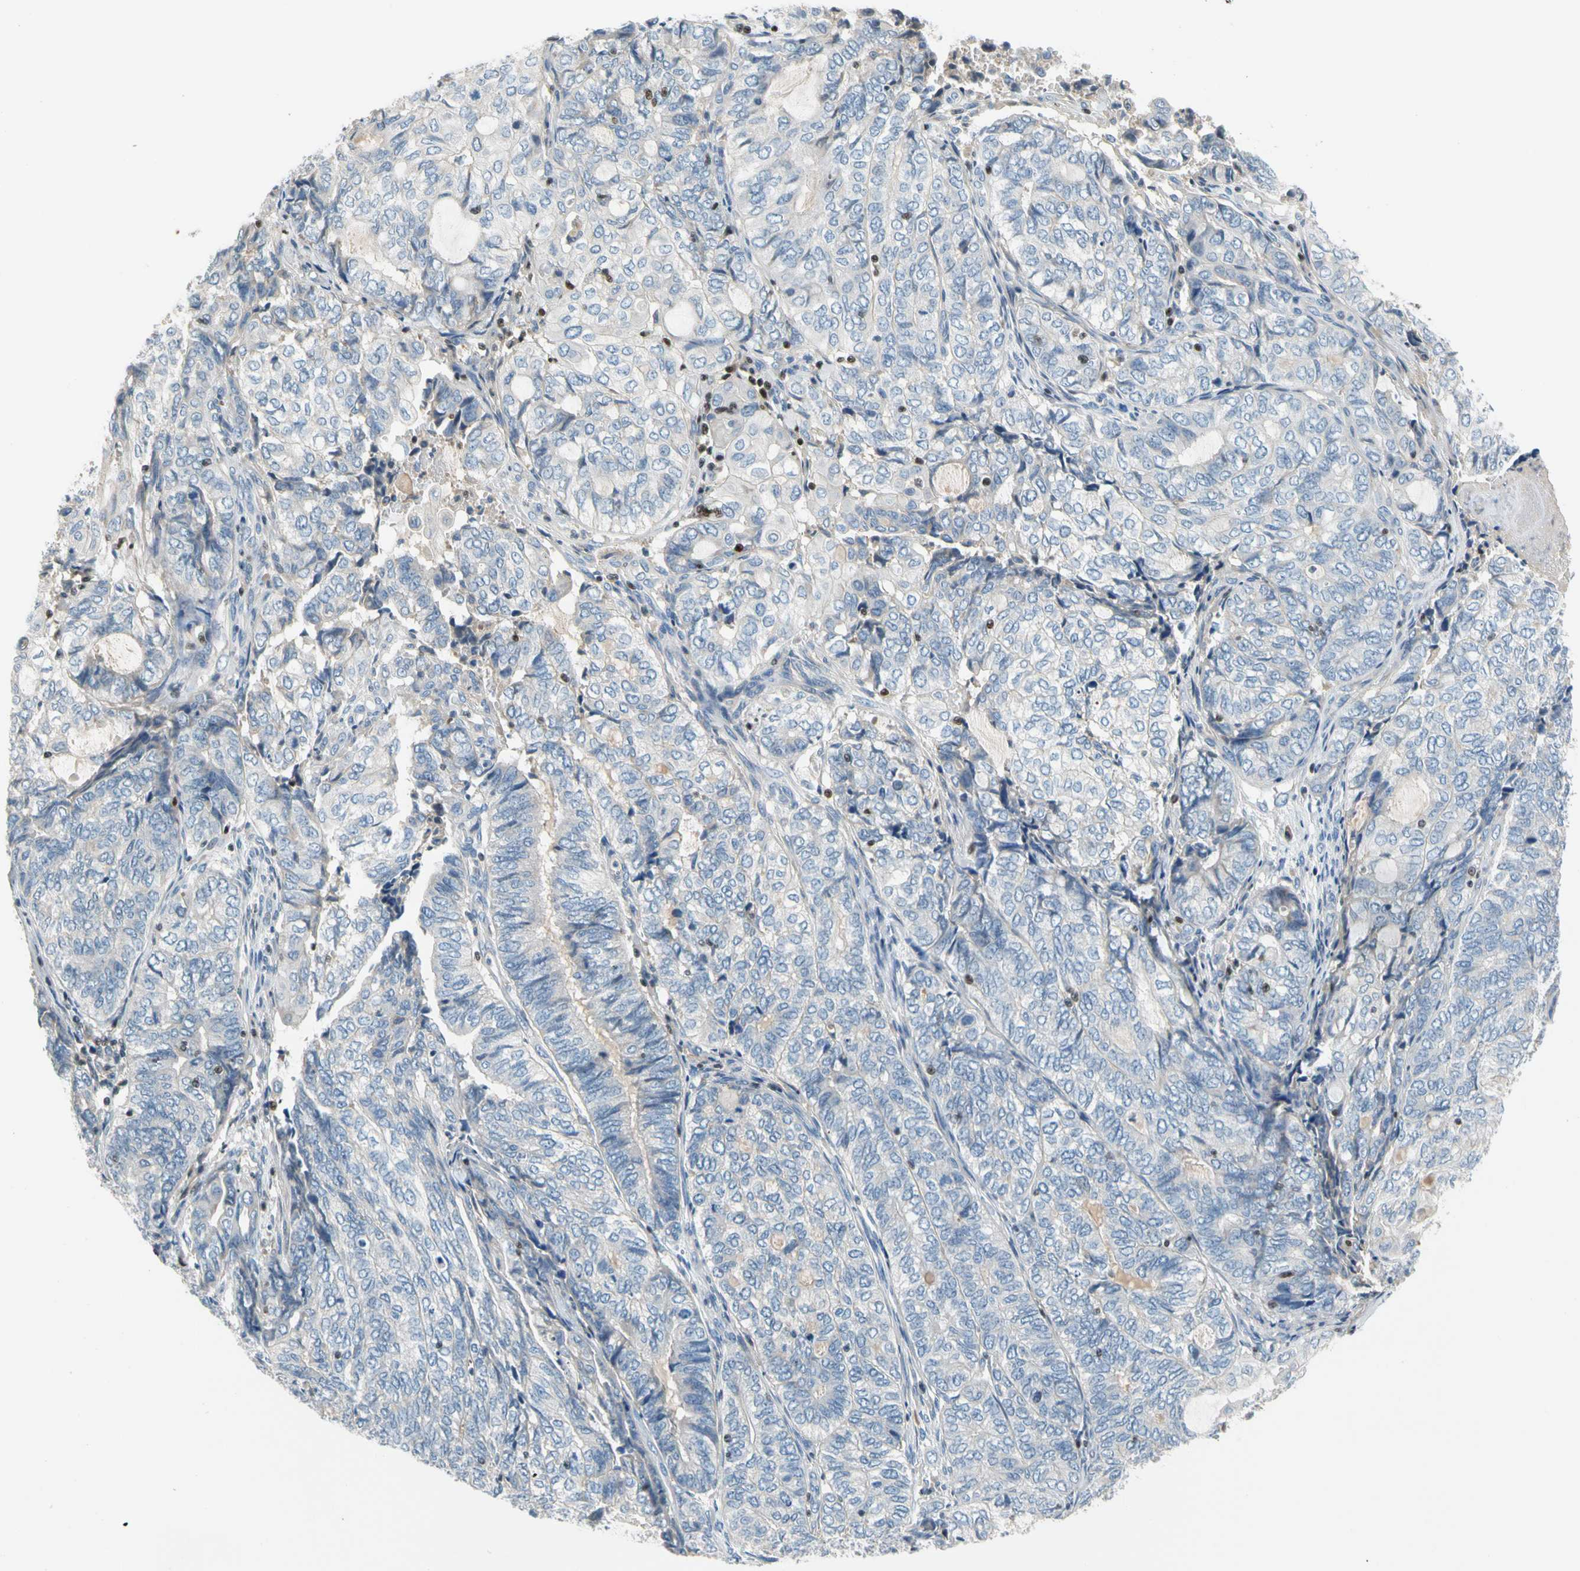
{"staining": {"intensity": "negative", "quantity": "none", "location": "none"}, "tissue": "endometrial cancer", "cell_type": "Tumor cells", "image_type": "cancer", "snomed": [{"axis": "morphology", "description": "Adenocarcinoma, NOS"}, {"axis": "topography", "description": "Uterus"}, {"axis": "topography", "description": "Endometrium"}], "caption": "This is a image of immunohistochemistry staining of endometrial cancer (adenocarcinoma), which shows no expression in tumor cells. (Immunohistochemistry, brightfield microscopy, high magnification).", "gene": "SP140", "patient": {"sex": "female", "age": 70}}